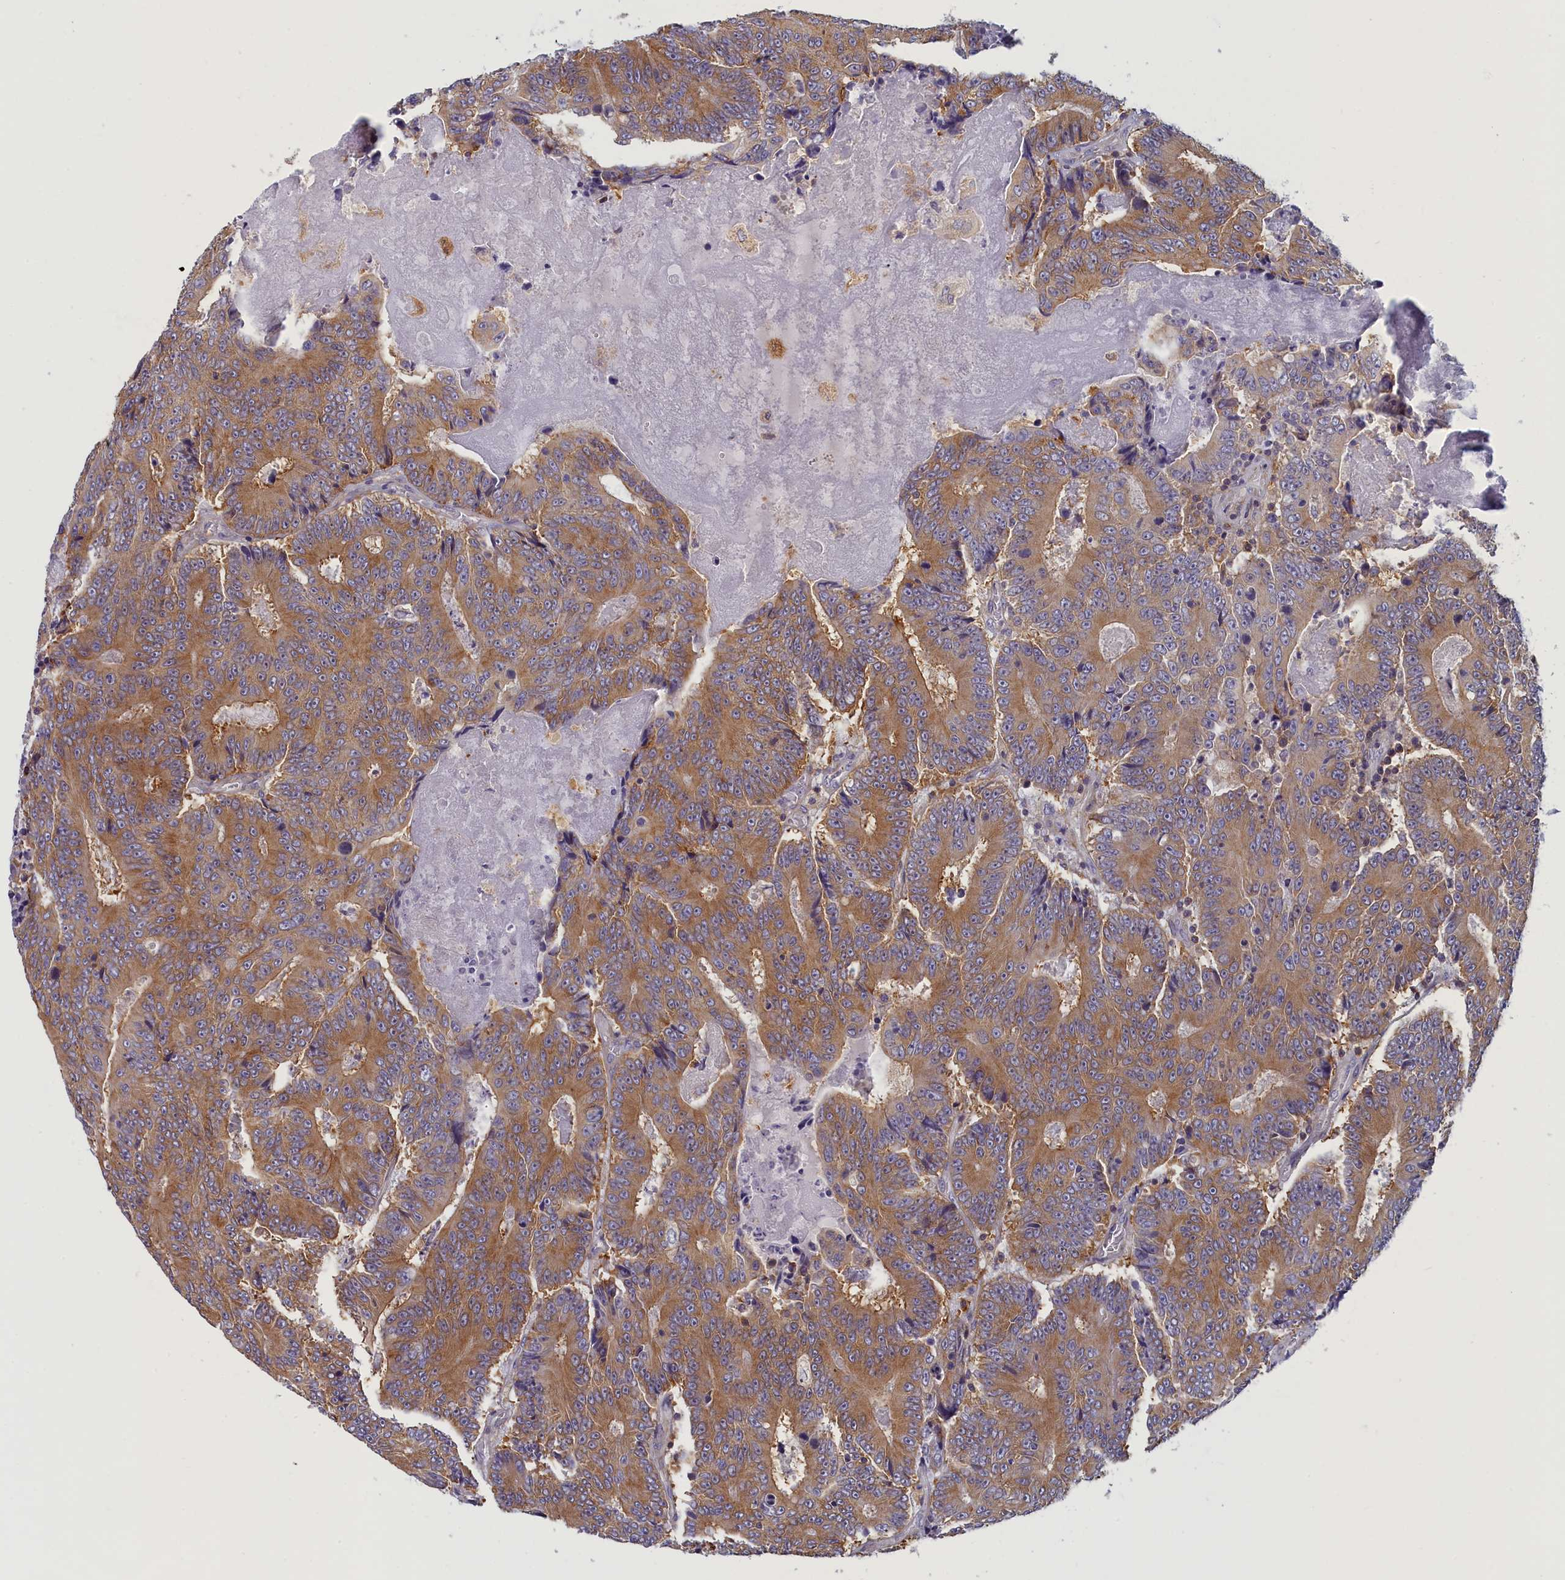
{"staining": {"intensity": "moderate", "quantity": ">75%", "location": "cytoplasmic/membranous"}, "tissue": "colorectal cancer", "cell_type": "Tumor cells", "image_type": "cancer", "snomed": [{"axis": "morphology", "description": "Adenocarcinoma, NOS"}, {"axis": "topography", "description": "Colon"}], "caption": "Brown immunohistochemical staining in colorectal adenocarcinoma shows moderate cytoplasmic/membranous positivity in approximately >75% of tumor cells. (DAB IHC, brown staining for protein, blue staining for nuclei).", "gene": "NOL10", "patient": {"sex": "male", "age": 83}}